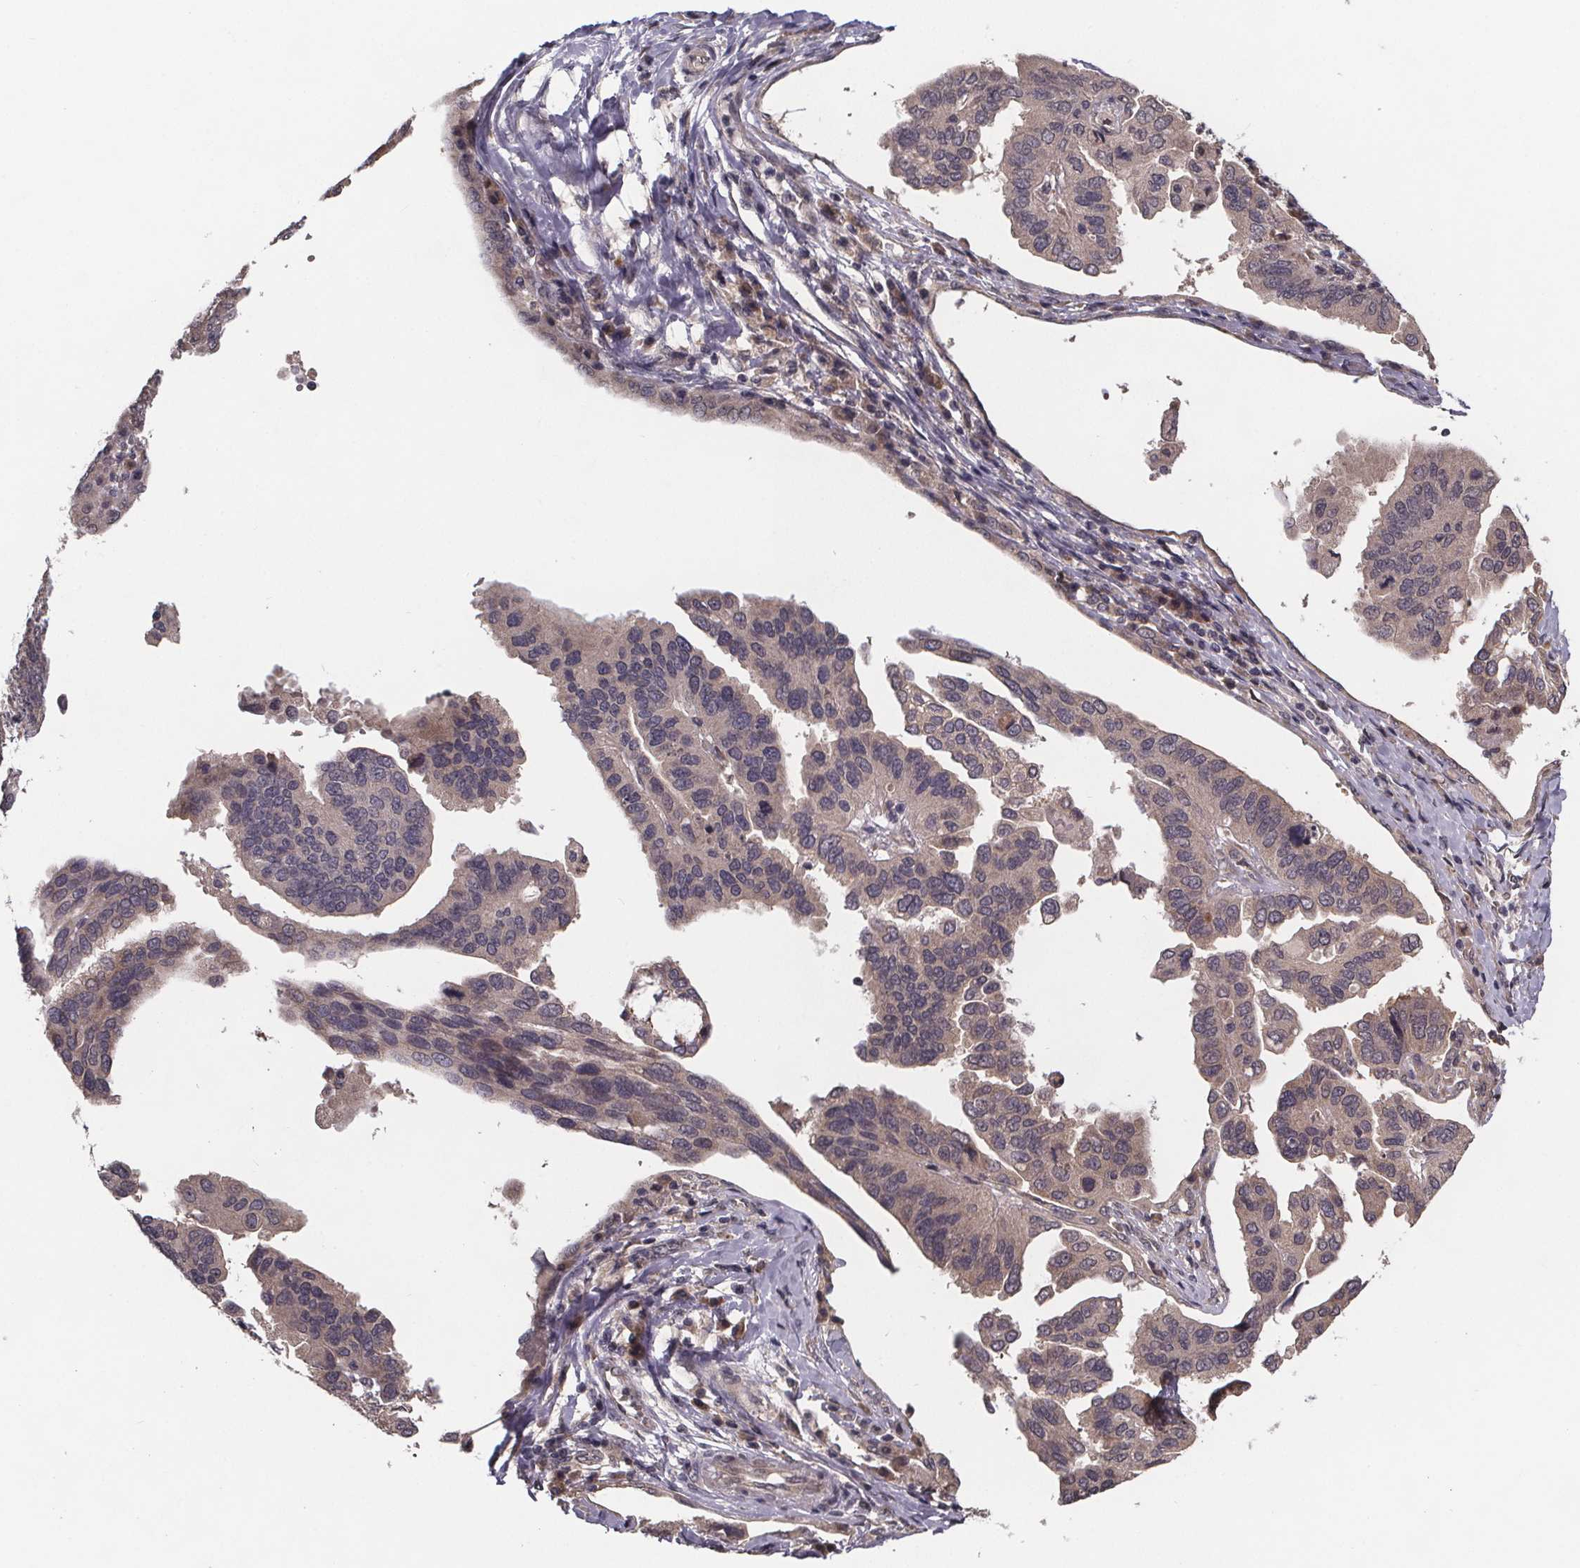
{"staining": {"intensity": "weak", "quantity": ">75%", "location": "cytoplasmic/membranous"}, "tissue": "ovarian cancer", "cell_type": "Tumor cells", "image_type": "cancer", "snomed": [{"axis": "morphology", "description": "Cystadenocarcinoma, serous, NOS"}, {"axis": "topography", "description": "Ovary"}], "caption": "Serous cystadenocarcinoma (ovarian) stained with DAB IHC displays low levels of weak cytoplasmic/membranous positivity in approximately >75% of tumor cells. The staining was performed using DAB to visualize the protein expression in brown, while the nuclei were stained in blue with hematoxylin (Magnification: 20x).", "gene": "SAT1", "patient": {"sex": "female", "age": 79}}